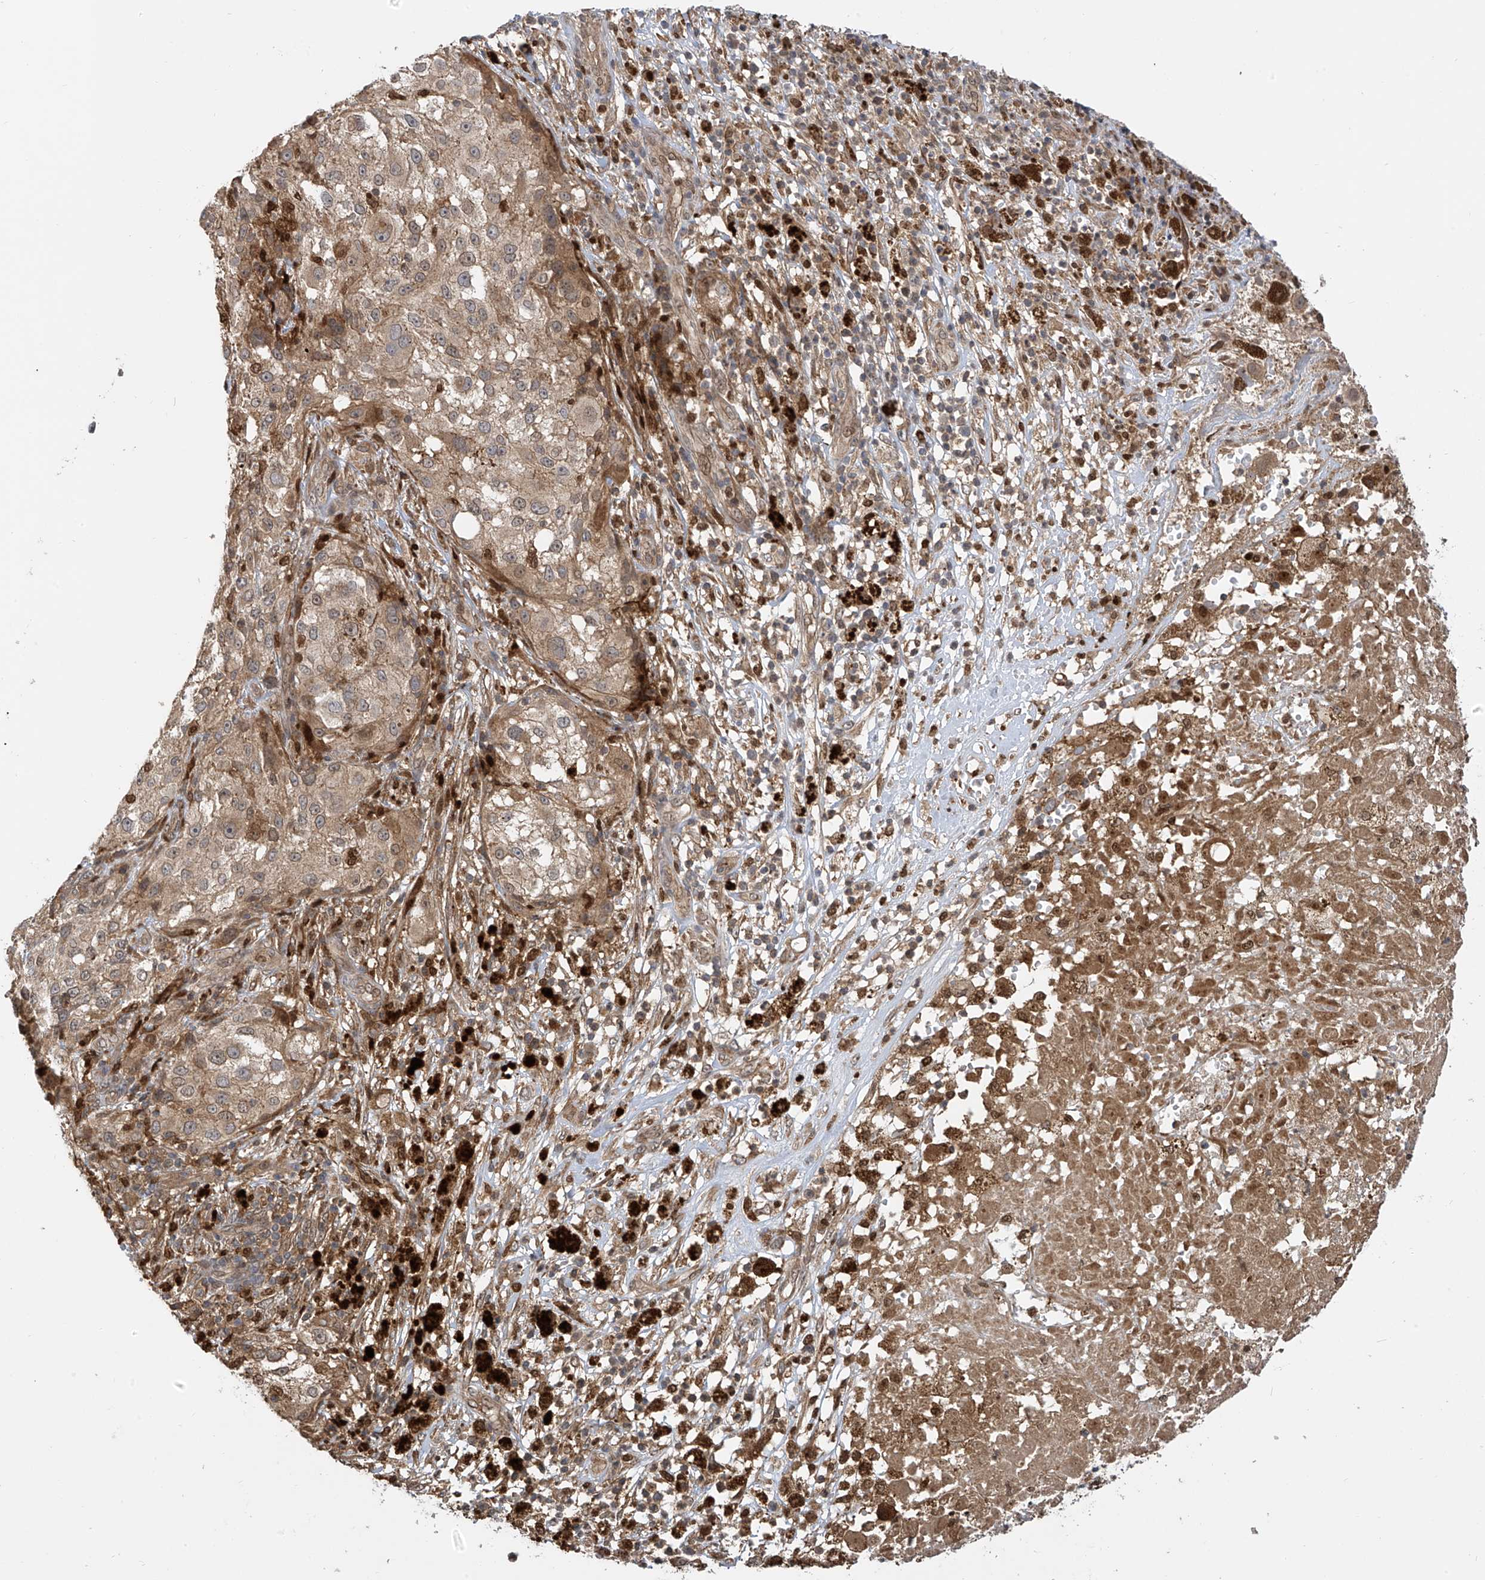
{"staining": {"intensity": "weak", "quantity": ">75%", "location": "cytoplasmic/membranous"}, "tissue": "melanoma", "cell_type": "Tumor cells", "image_type": "cancer", "snomed": [{"axis": "morphology", "description": "Necrosis, NOS"}, {"axis": "morphology", "description": "Malignant melanoma, NOS"}, {"axis": "topography", "description": "Skin"}], "caption": "An image showing weak cytoplasmic/membranous positivity in approximately >75% of tumor cells in malignant melanoma, as visualized by brown immunohistochemical staining.", "gene": "ATAD2B", "patient": {"sex": "female", "age": 87}}